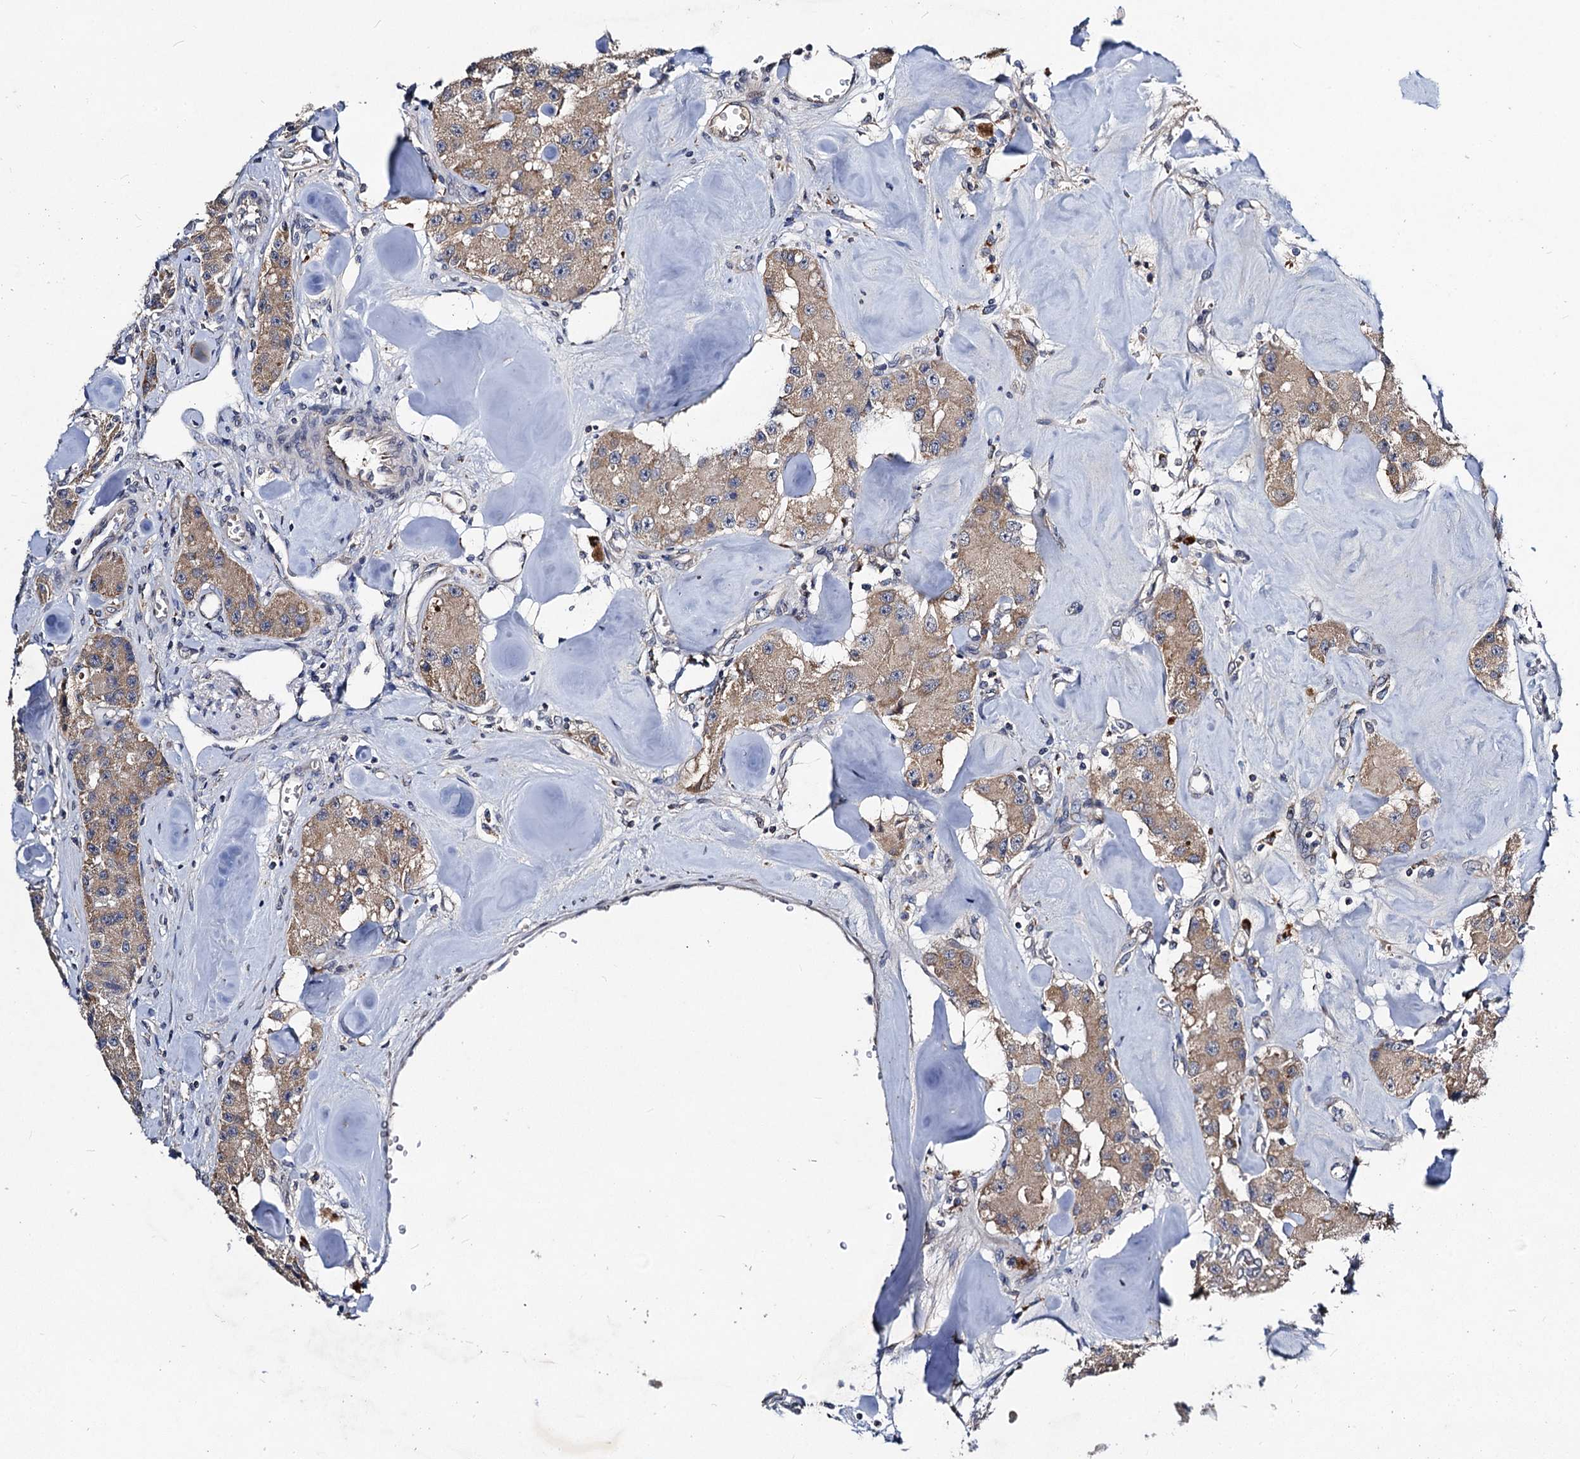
{"staining": {"intensity": "moderate", "quantity": ">75%", "location": "cytoplasmic/membranous"}, "tissue": "carcinoid", "cell_type": "Tumor cells", "image_type": "cancer", "snomed": [{"axis": "morphology", "description": "Carcinoid, malignant, NOS"}, {"axis": "topography", "description": "Pancreas"}], "caption": "Moderate cytoplasmic/membranous expression for a protein is present in approximately >75% of tumor cells of carcinoid (malignant) using IHC.", "gene": "VPS37D", "patient": {"sex": "male", "age": 41}}